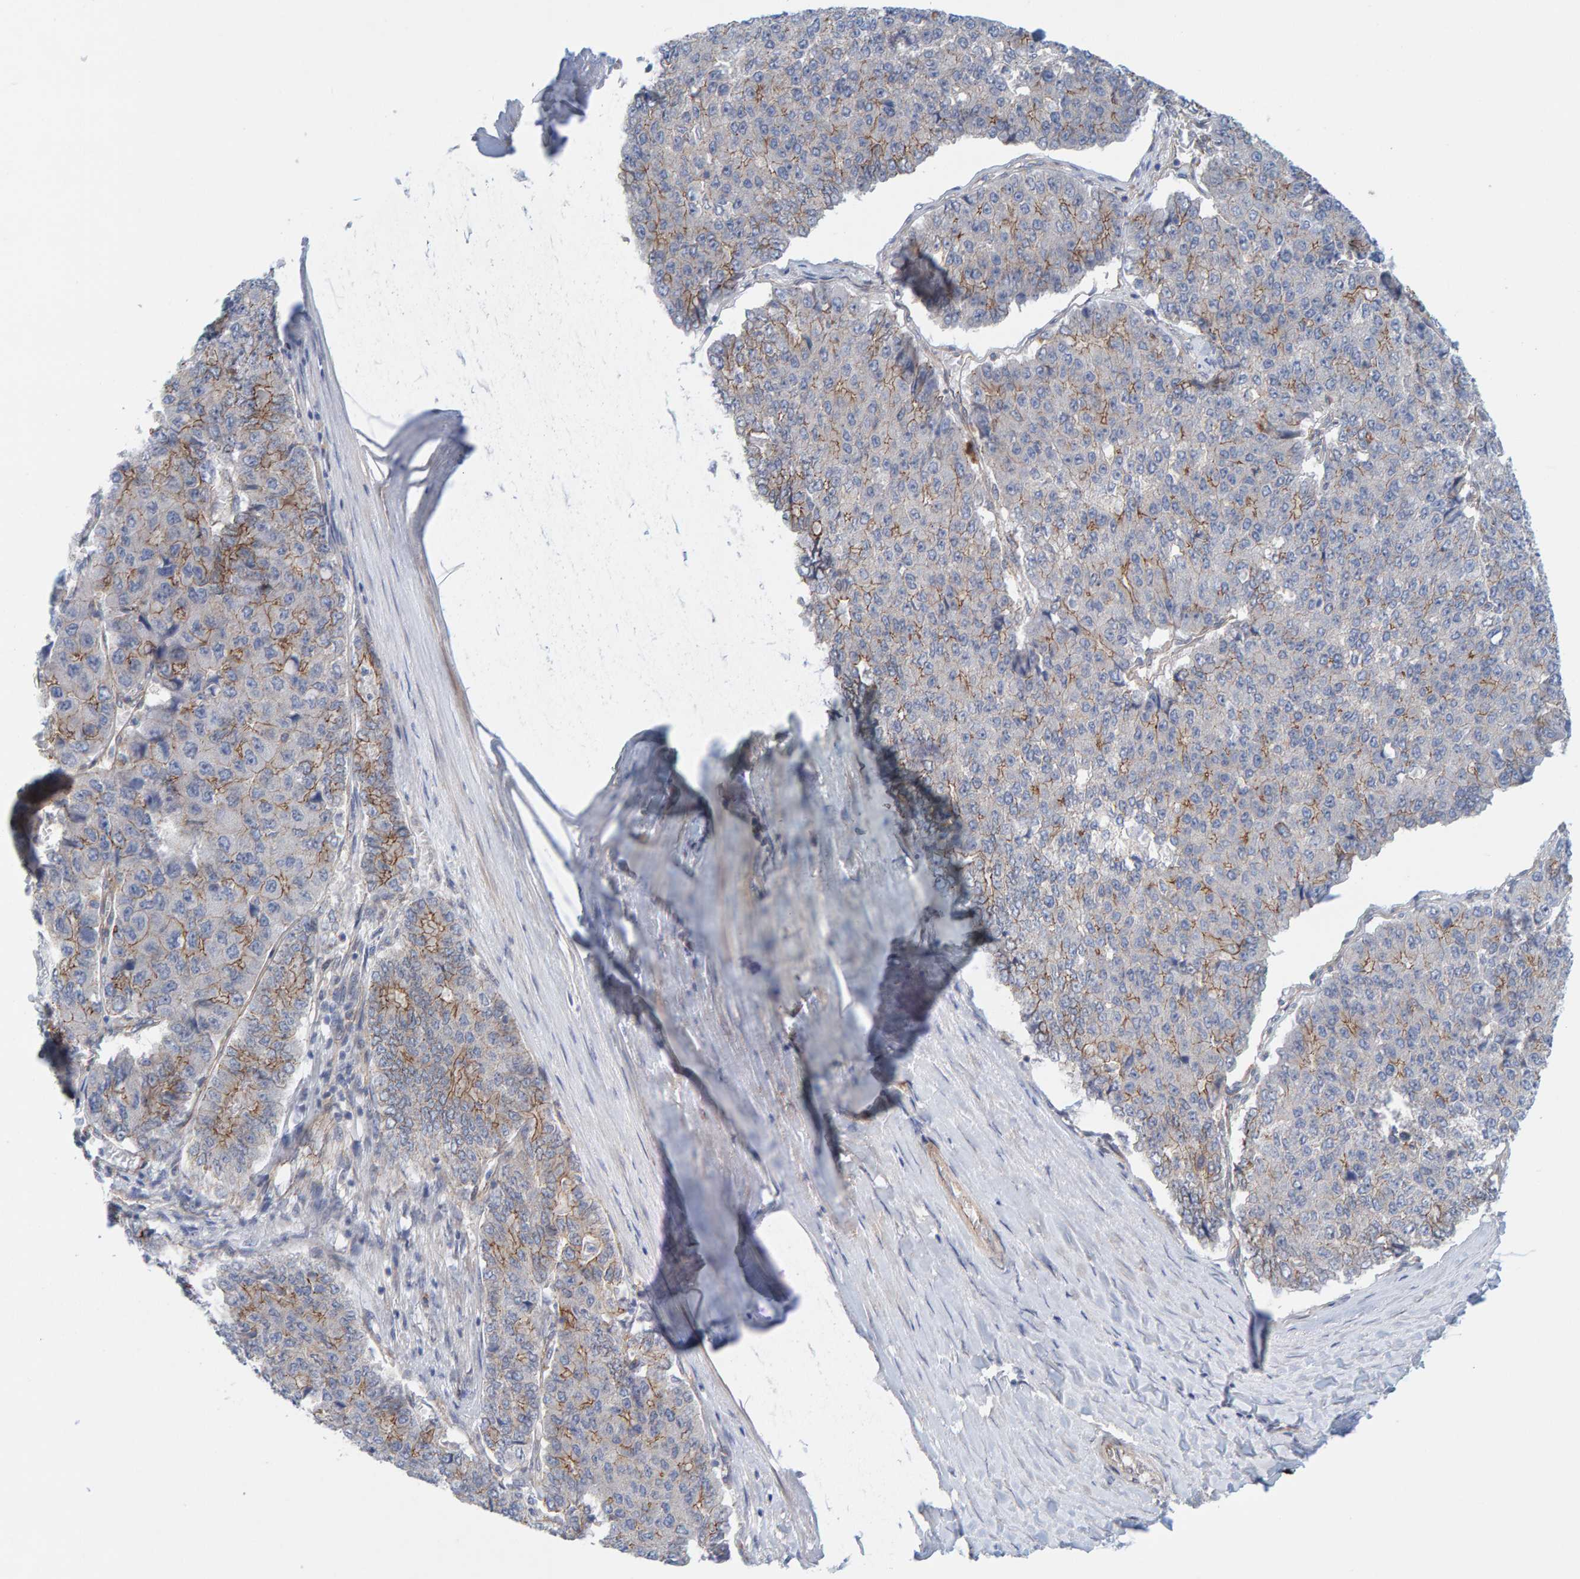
{"staining": {"intensity": "weak", "quantity": "<25%", "location": "cytoplasmic/membranous"}, "tissue": "pancreatic cancer", "cell_type": "Tumor cells", "image_type": "cancer", "snomed": [{"axis": "morphology", "description": "Adenocarcinoma, NOS"}, {"axis": "topography", "description": "Pancreas"}], "caption": "Tumor cells are negative for protein expression in human pancreatic cancer.", "gene": "KRBA2", "patient": {"sex": "male", "age": 50}}